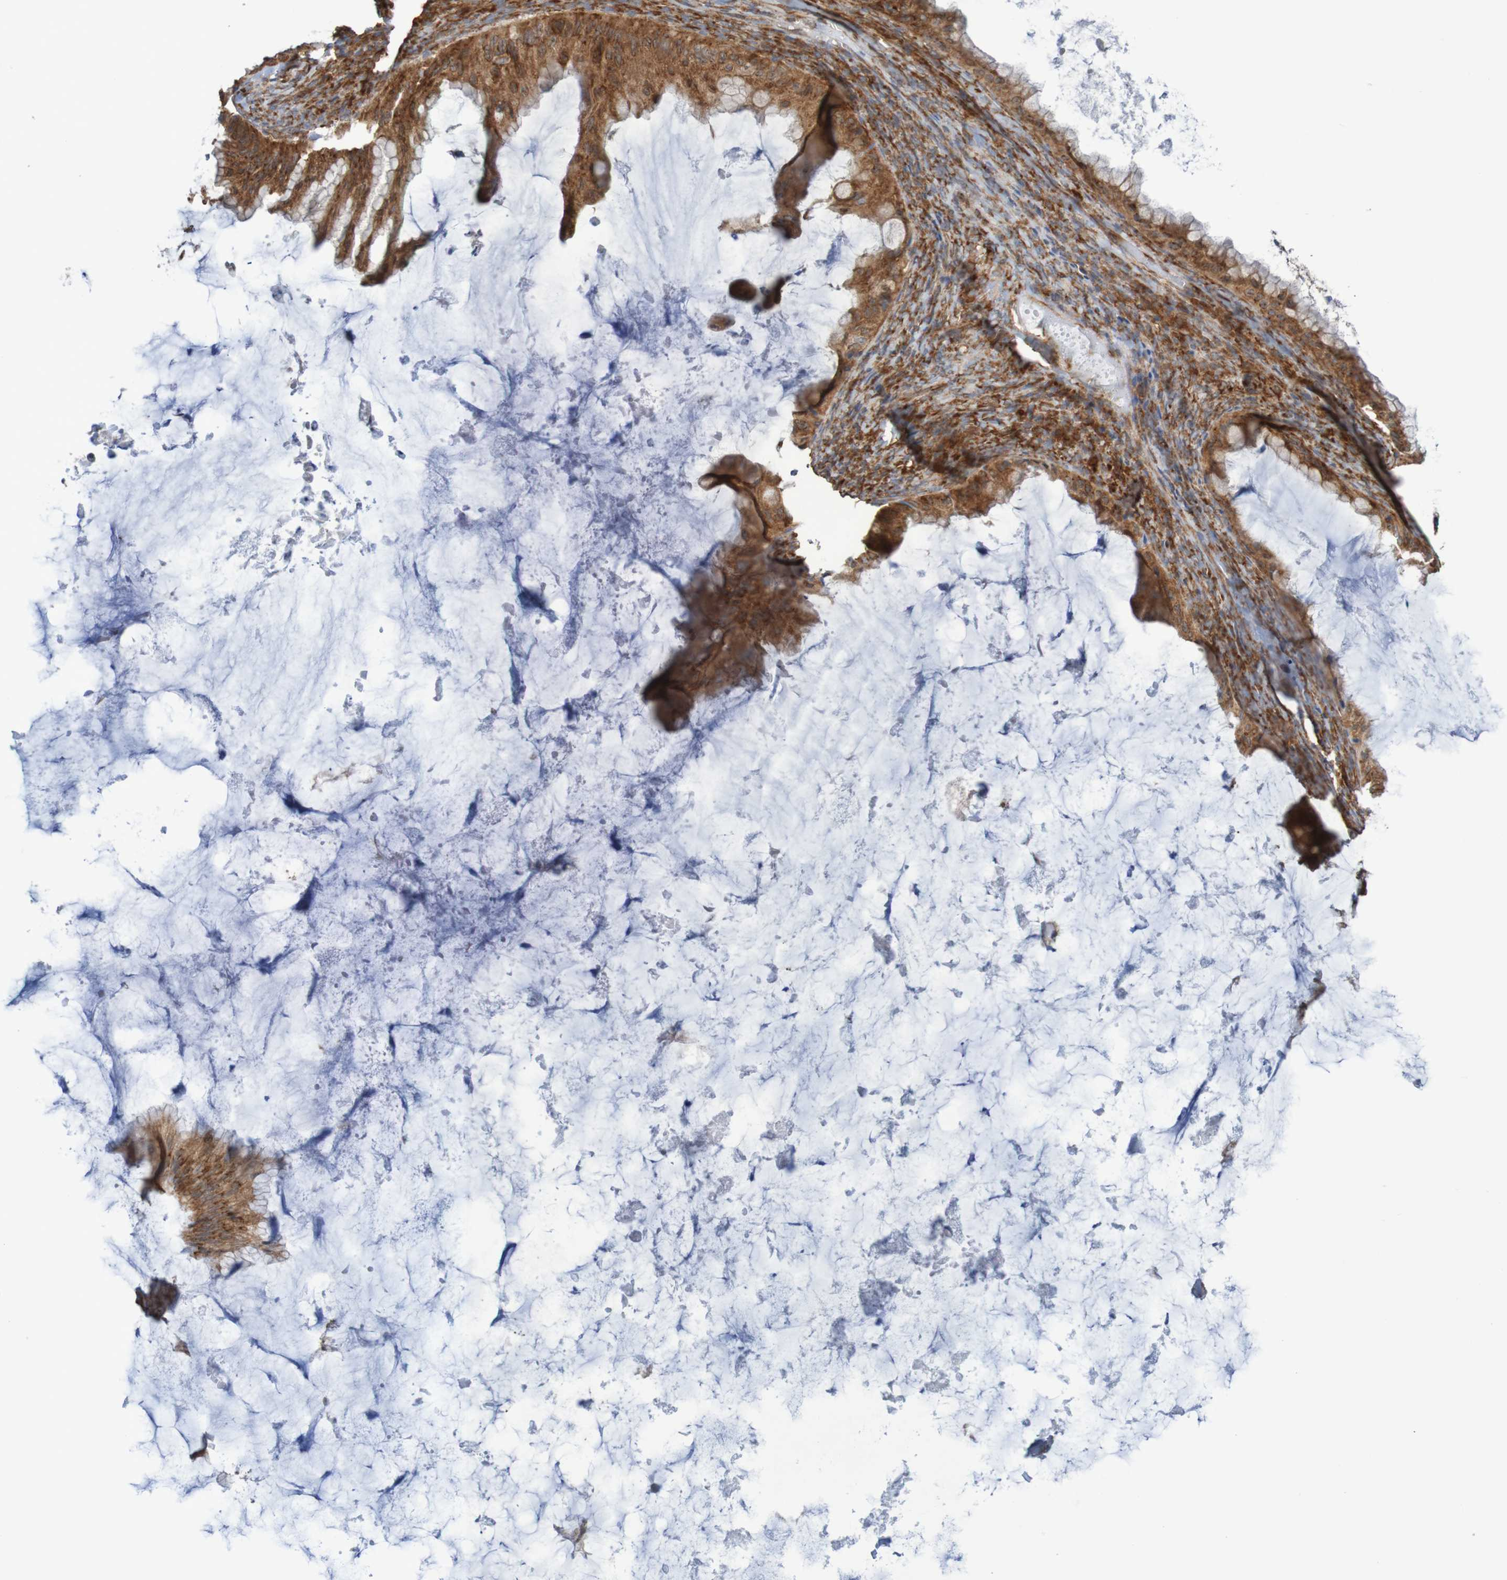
{"staining": {"intensity": "strong", "quantity": ">75%", "location": "cytoplasmic/membranous"}, "tissue": "ovarian cancer", "cell_type": "Tumor cells", "image_type": "cancer", "snomed": [{"axis": "morphology", "description": "Cystadenocarcinoma, mucinous, NOS"}, {"axis": "topography", "description": "Ovary"}], "caption": "A micrograph showing strong cytoplasmic/membranous positivity in approximately >75% of tumor cells in ovarian mucinous cystadenocarcinoma, as visualized by brown immunohistochemical staining.", "gene": "LRRC47", "patient": {"sex": "female", "age": 61}}